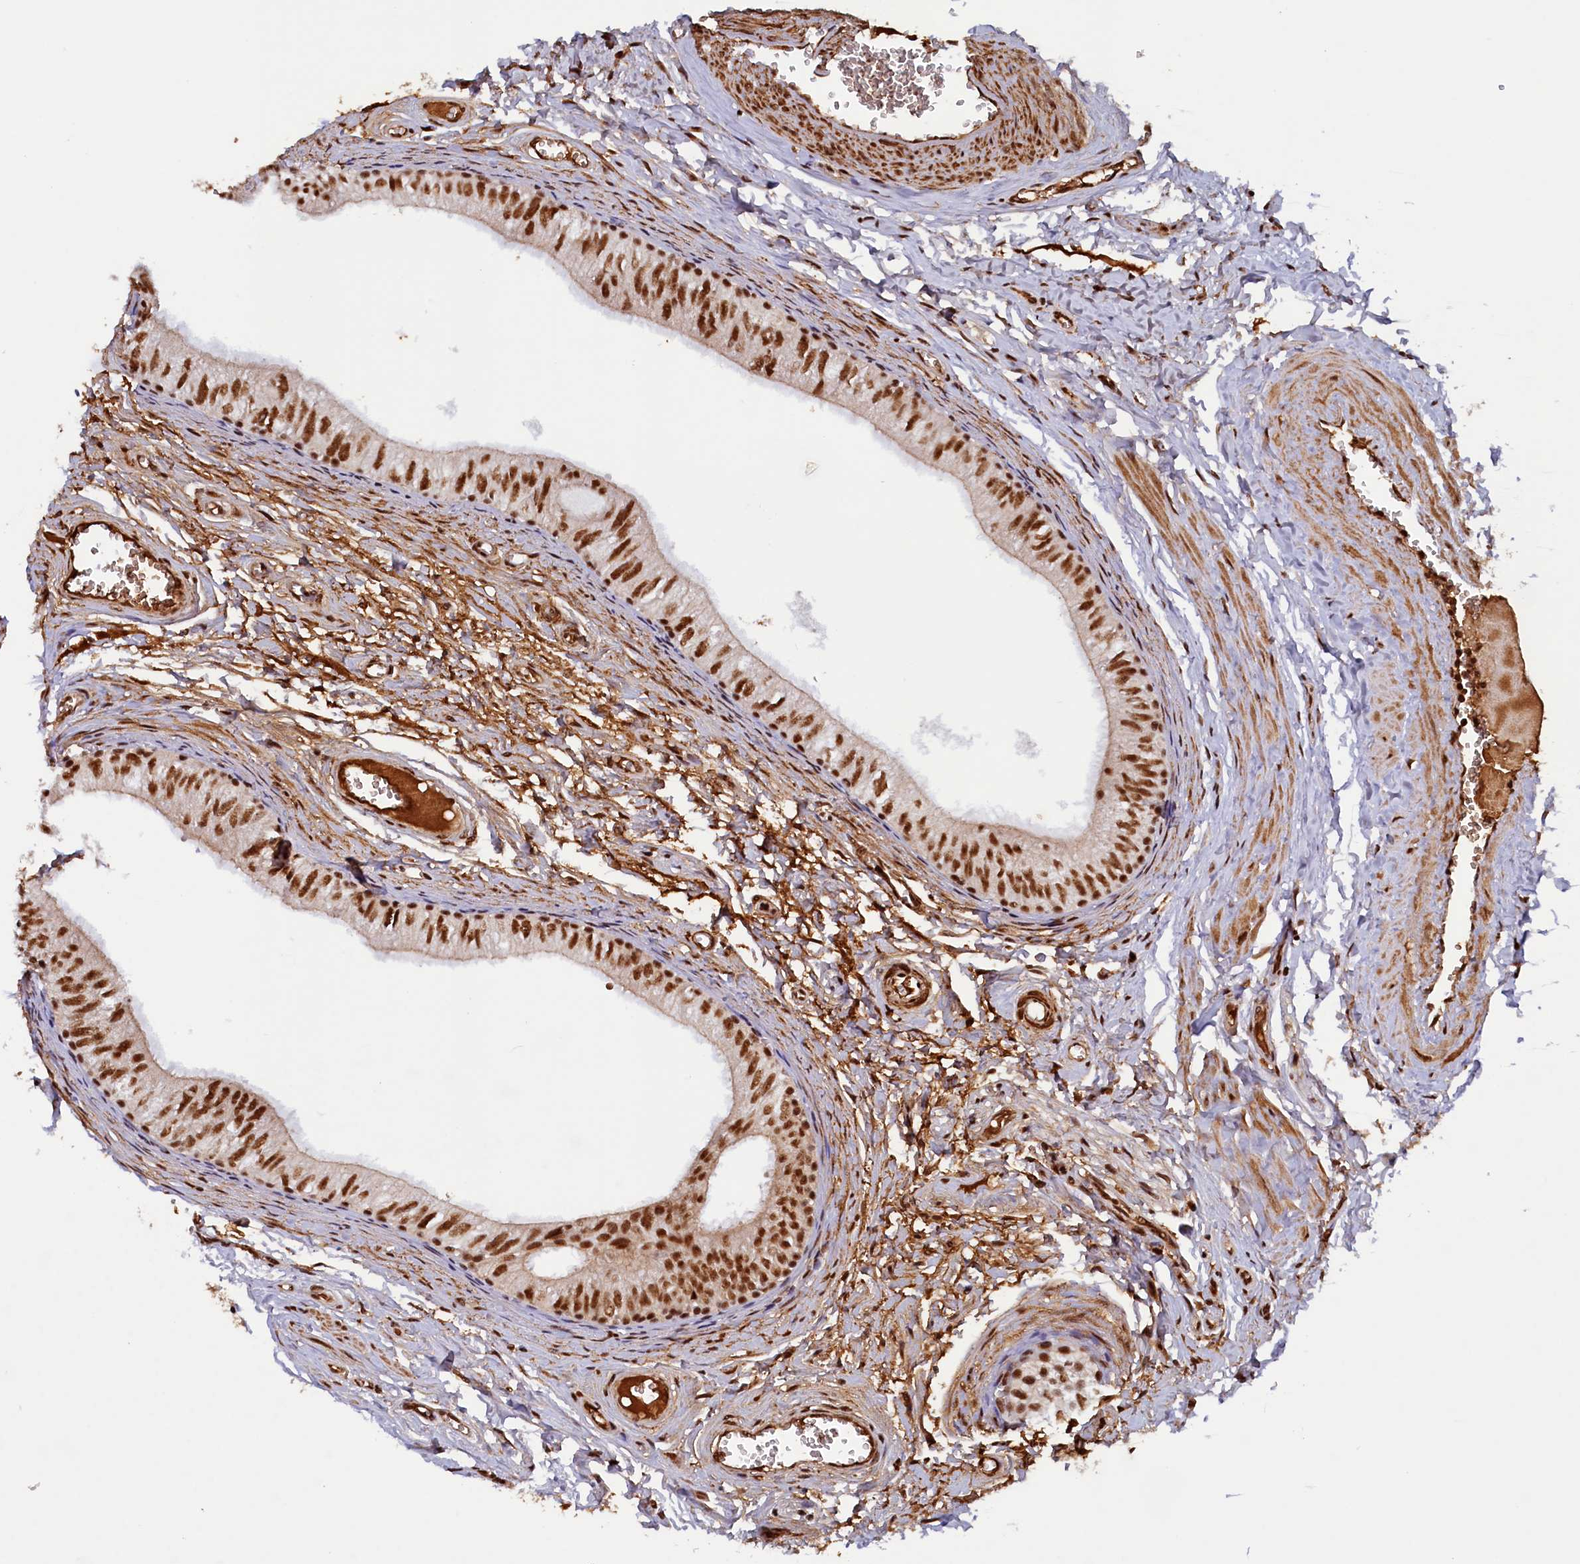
{"staining": {"intensity": "strong", "quantity": ">75%", "location": "nuclear"}, "tissue": "epididymis", "cell_type": "Glandular cells", "image_type": "normal", "snomed": [{"axis": "morphology", "description": "Normal tissue, NOS"}, {"axis": "topography", "description": "Epididymis"}], "caption": "High-magnification brightfield microscopy of normal epididymis stained with DAB (brown) and counterstained with hematoxylin (blue). glandular cells exhibit strong nuclear staining is seen in about>75% of cells. Using DAB (brown) and hematoxylin (blue) stains, captured at high magnification using brightfield microscopy.", "gene": "ZC3H18", "patient": {"sex": "male", "age": 42}}